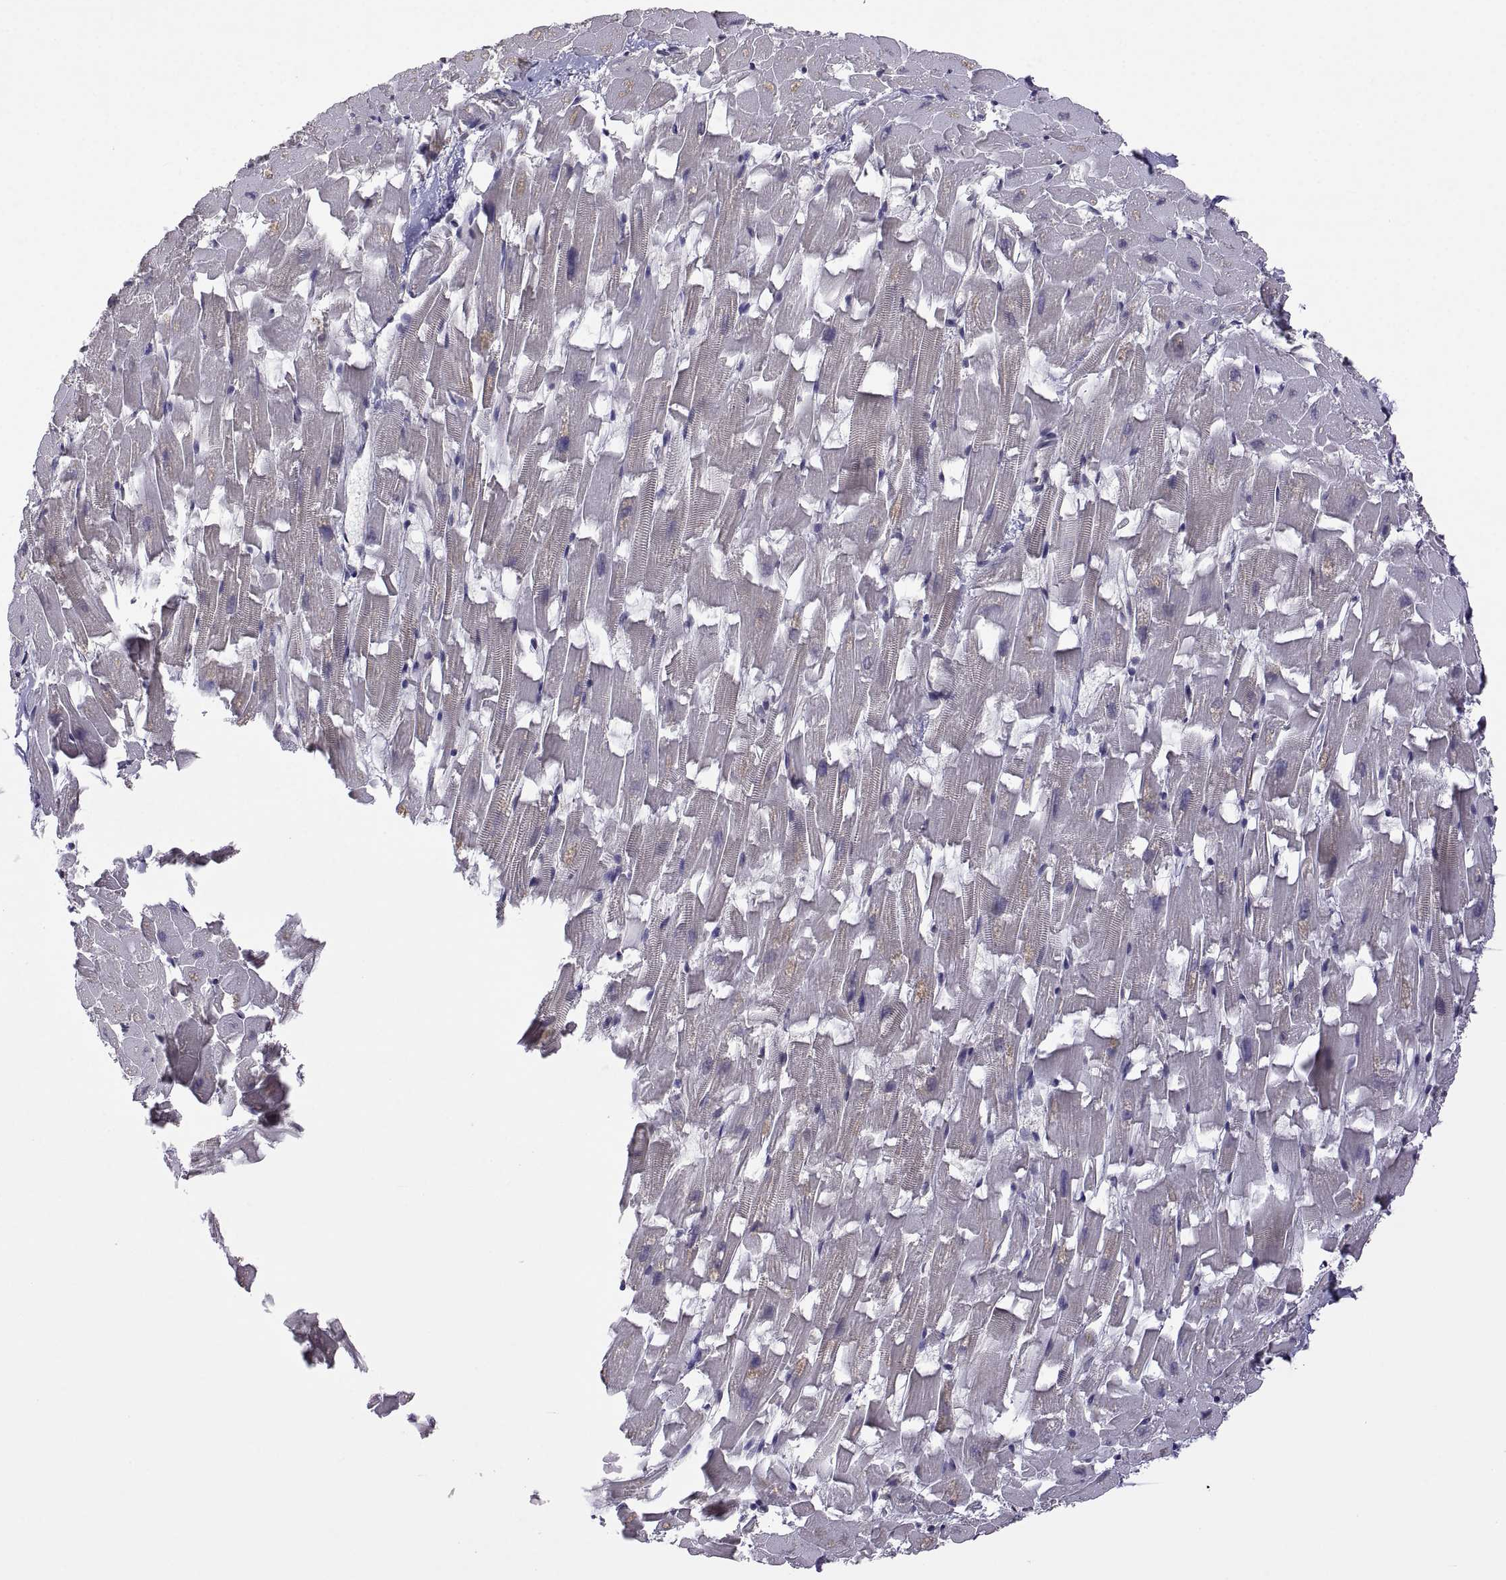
{"staining": {"intensity": "negative", "quantity": "none", "location": "none"}, "tissue": "heart muscle", "cell_type": "Cardiomyocytes", "image_type": "normal", "snomed": [{"axis": "morphology", "description": "Normal tissue, NOS"}, {"axis": "topography", "description": "Heart"}], "caption": "Image shows no protein positivity in cardiomyocytes of benign heart muscle.", "gene": "LAMA1", "patient": {"sex": "female", "age": 64}}